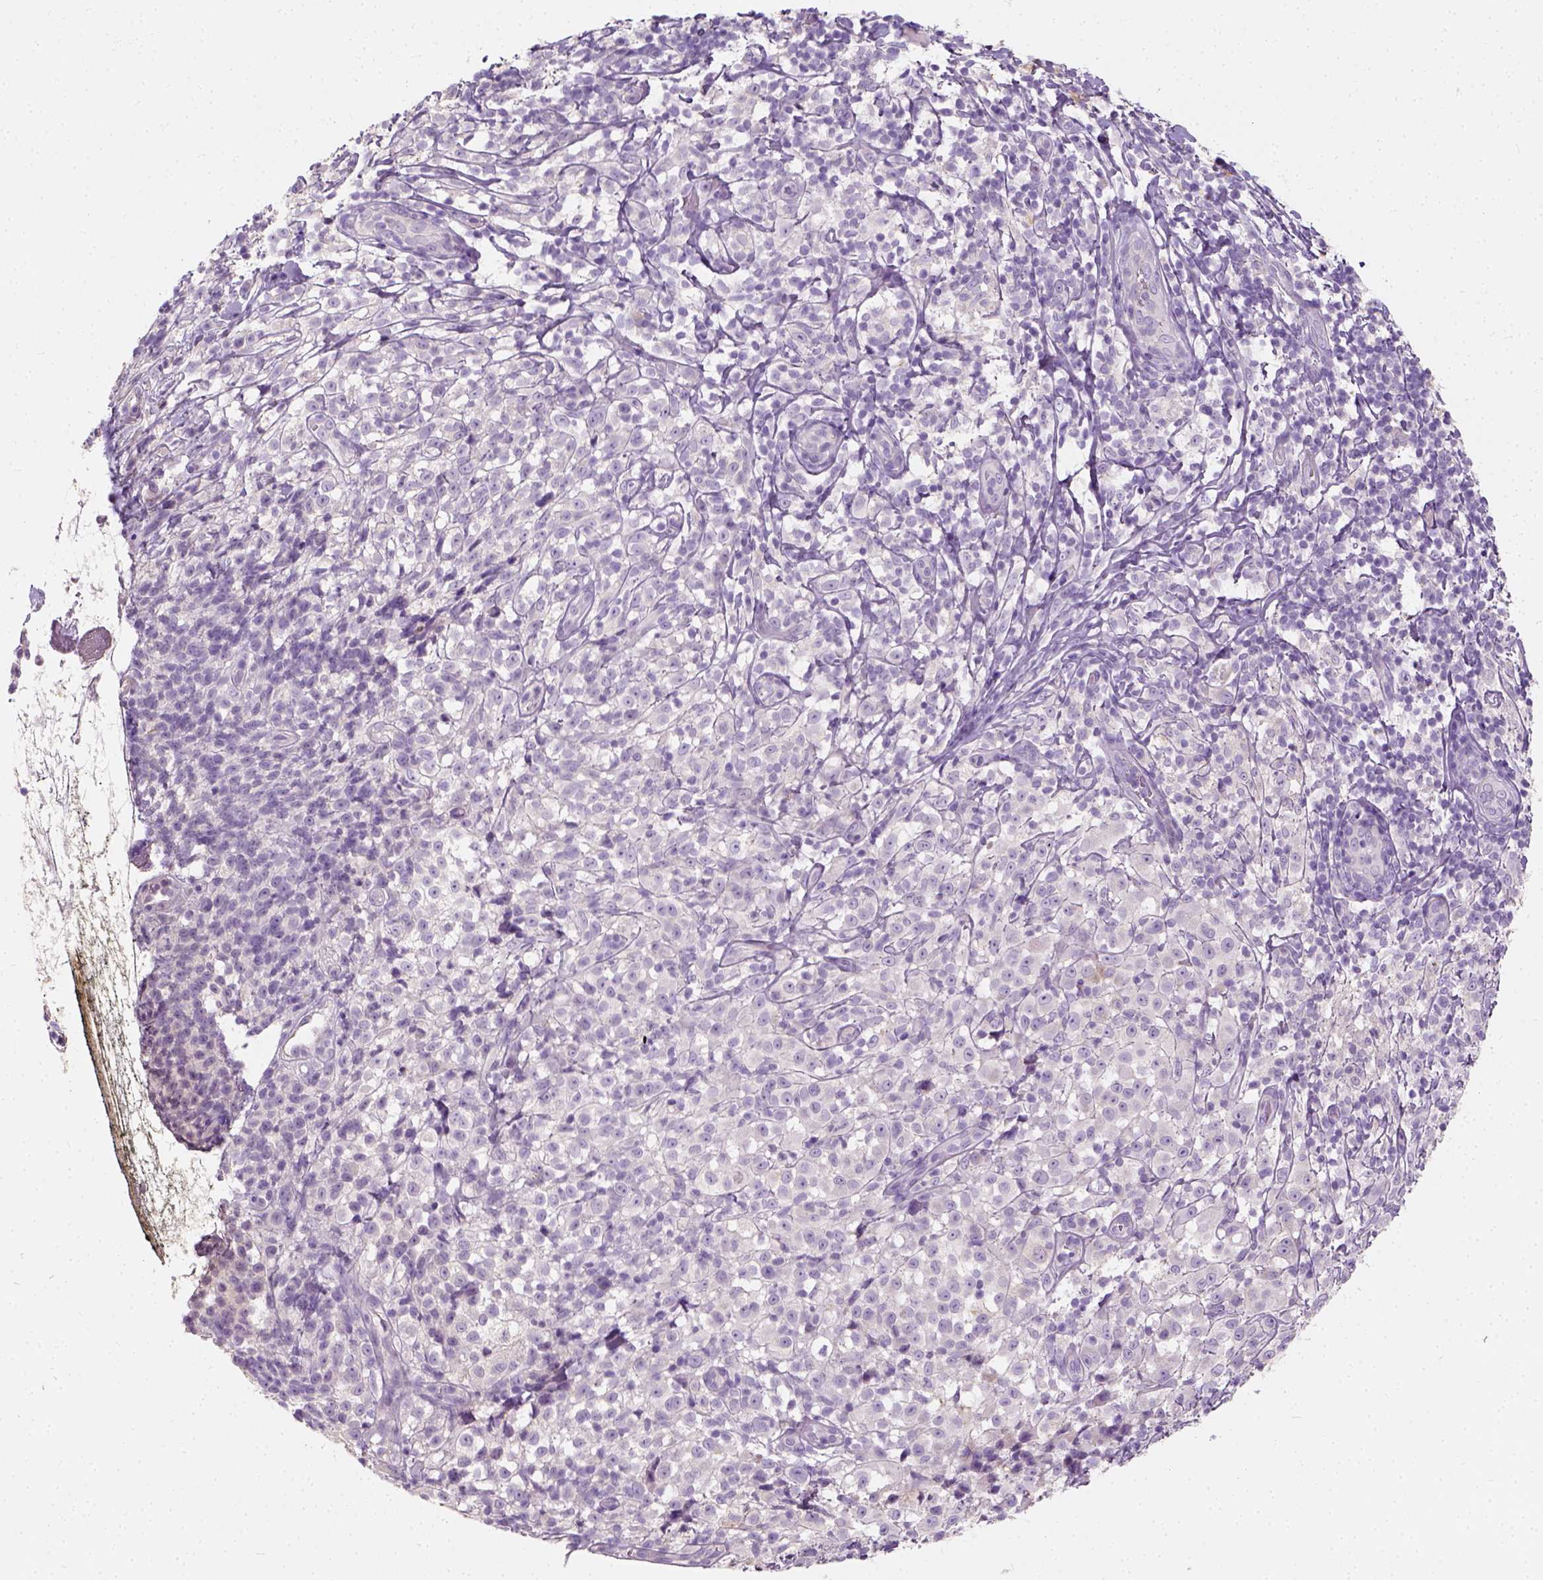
{"staining": {"intensity": "negative", "quantity": "none", "location": "none"}, "tissue": "melanoma", "cell_type": "Tumor cells", "image_type": "cancer", "snomed": [{"axis": "morphology", "description": "Malignant melanoma, NOS"}, {"axis": "topography", "description": "Skin"}], "caption": "IHC photomicrograph of malignant melanoma stained for a protein (brown), which shows no staining in tumor cells.", "gene": "DHCR24", "patient": {"sex": "male", "age": 85}}